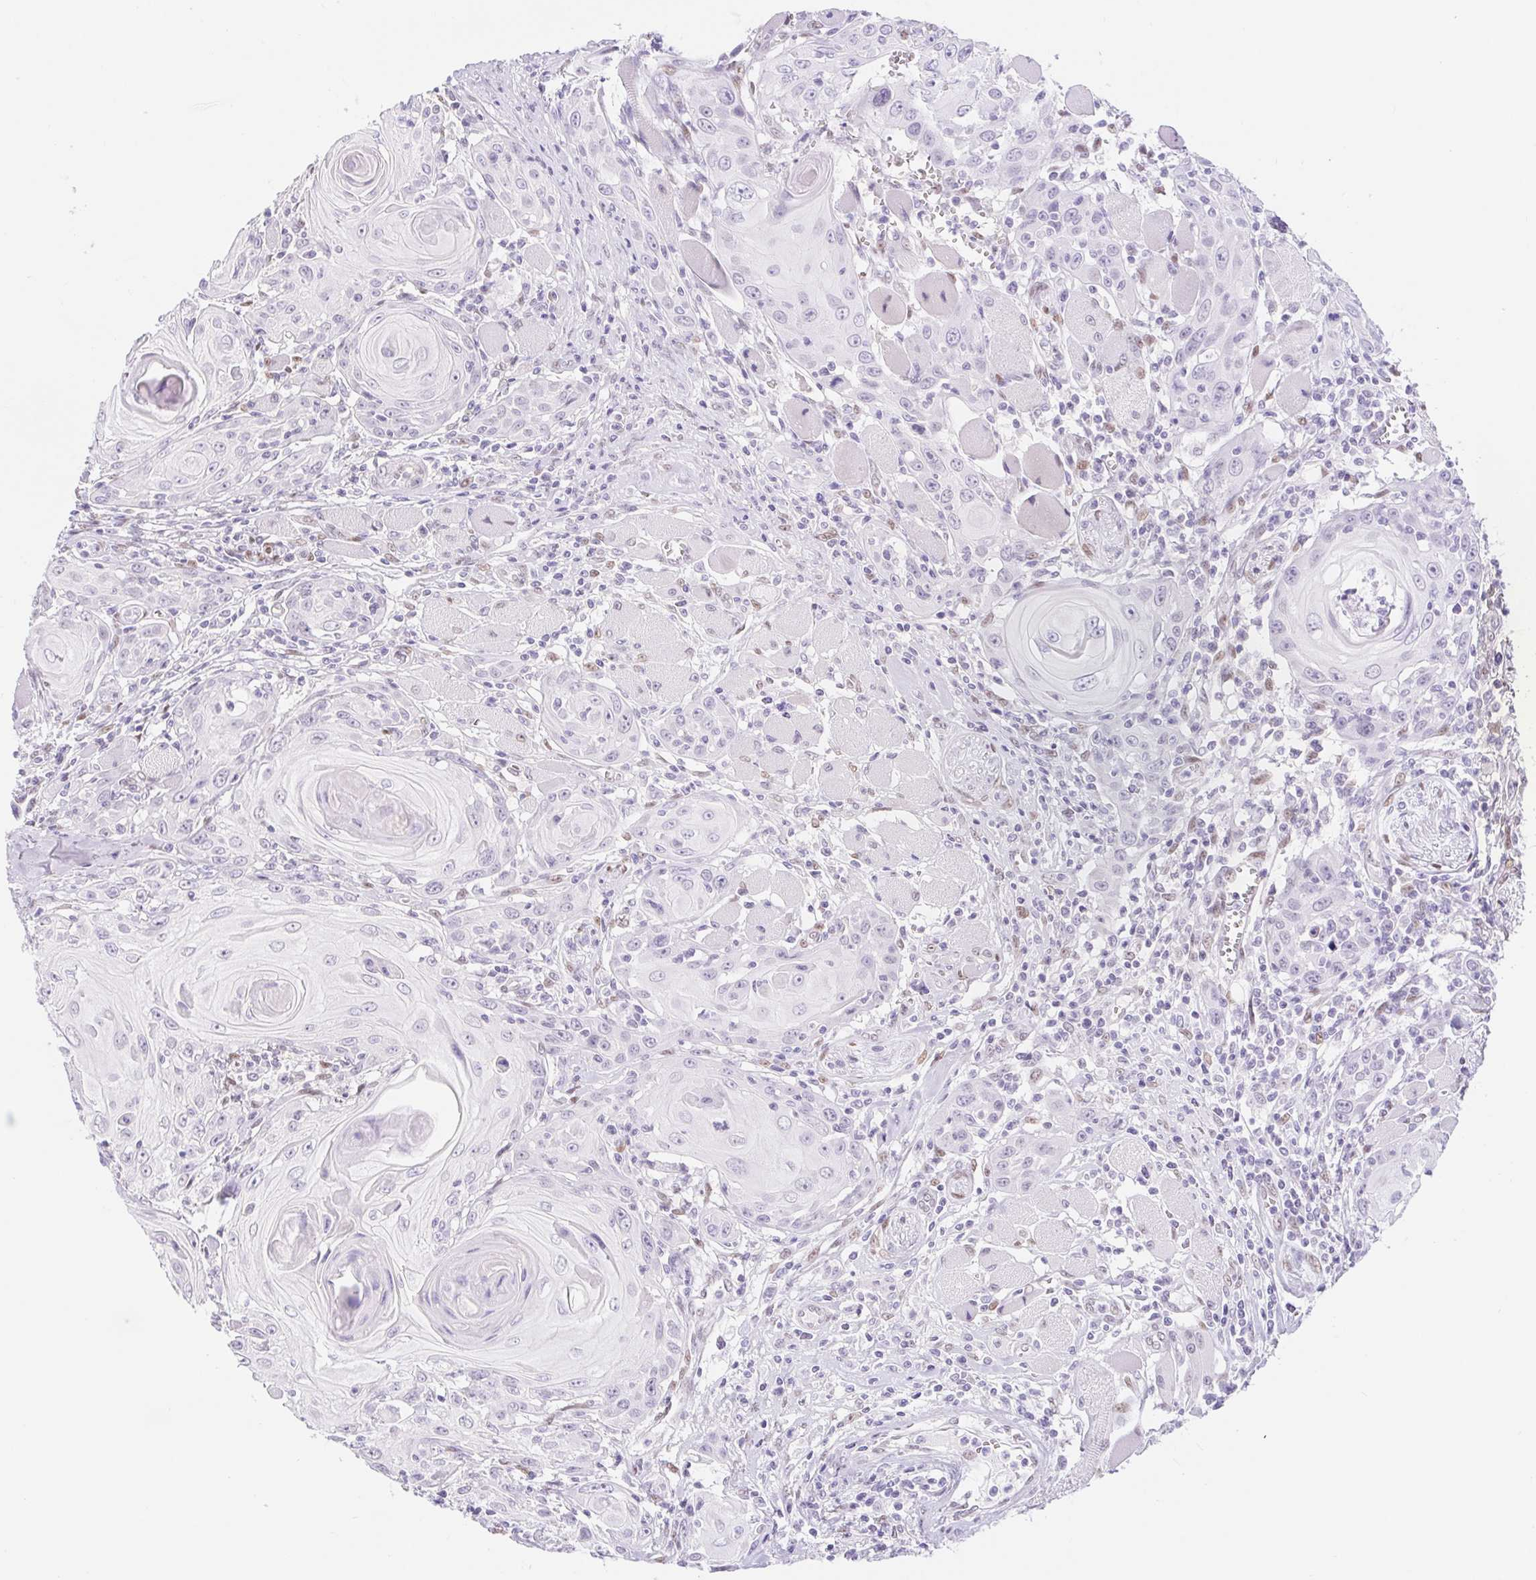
{"staining": {"intensity": "negative", "quantity": "none", "location": "none"}, "tissue": "head and neck cancer", "cell_type": "Tumor cells", "image_type": "cancer", "snomed": [{"axis": "morphology", "description": "Squamous cell carcinoma, NOS"}, {"axis": "topography", "description": "Head-Neck"}], "caption": "This is an immunohistochemistry histopathology image of head and neck squamous cell carcinoma. There is no positivity in tumor cells.", "gene": "CAND1", "patient": {"sex": "female", "age": 80}}